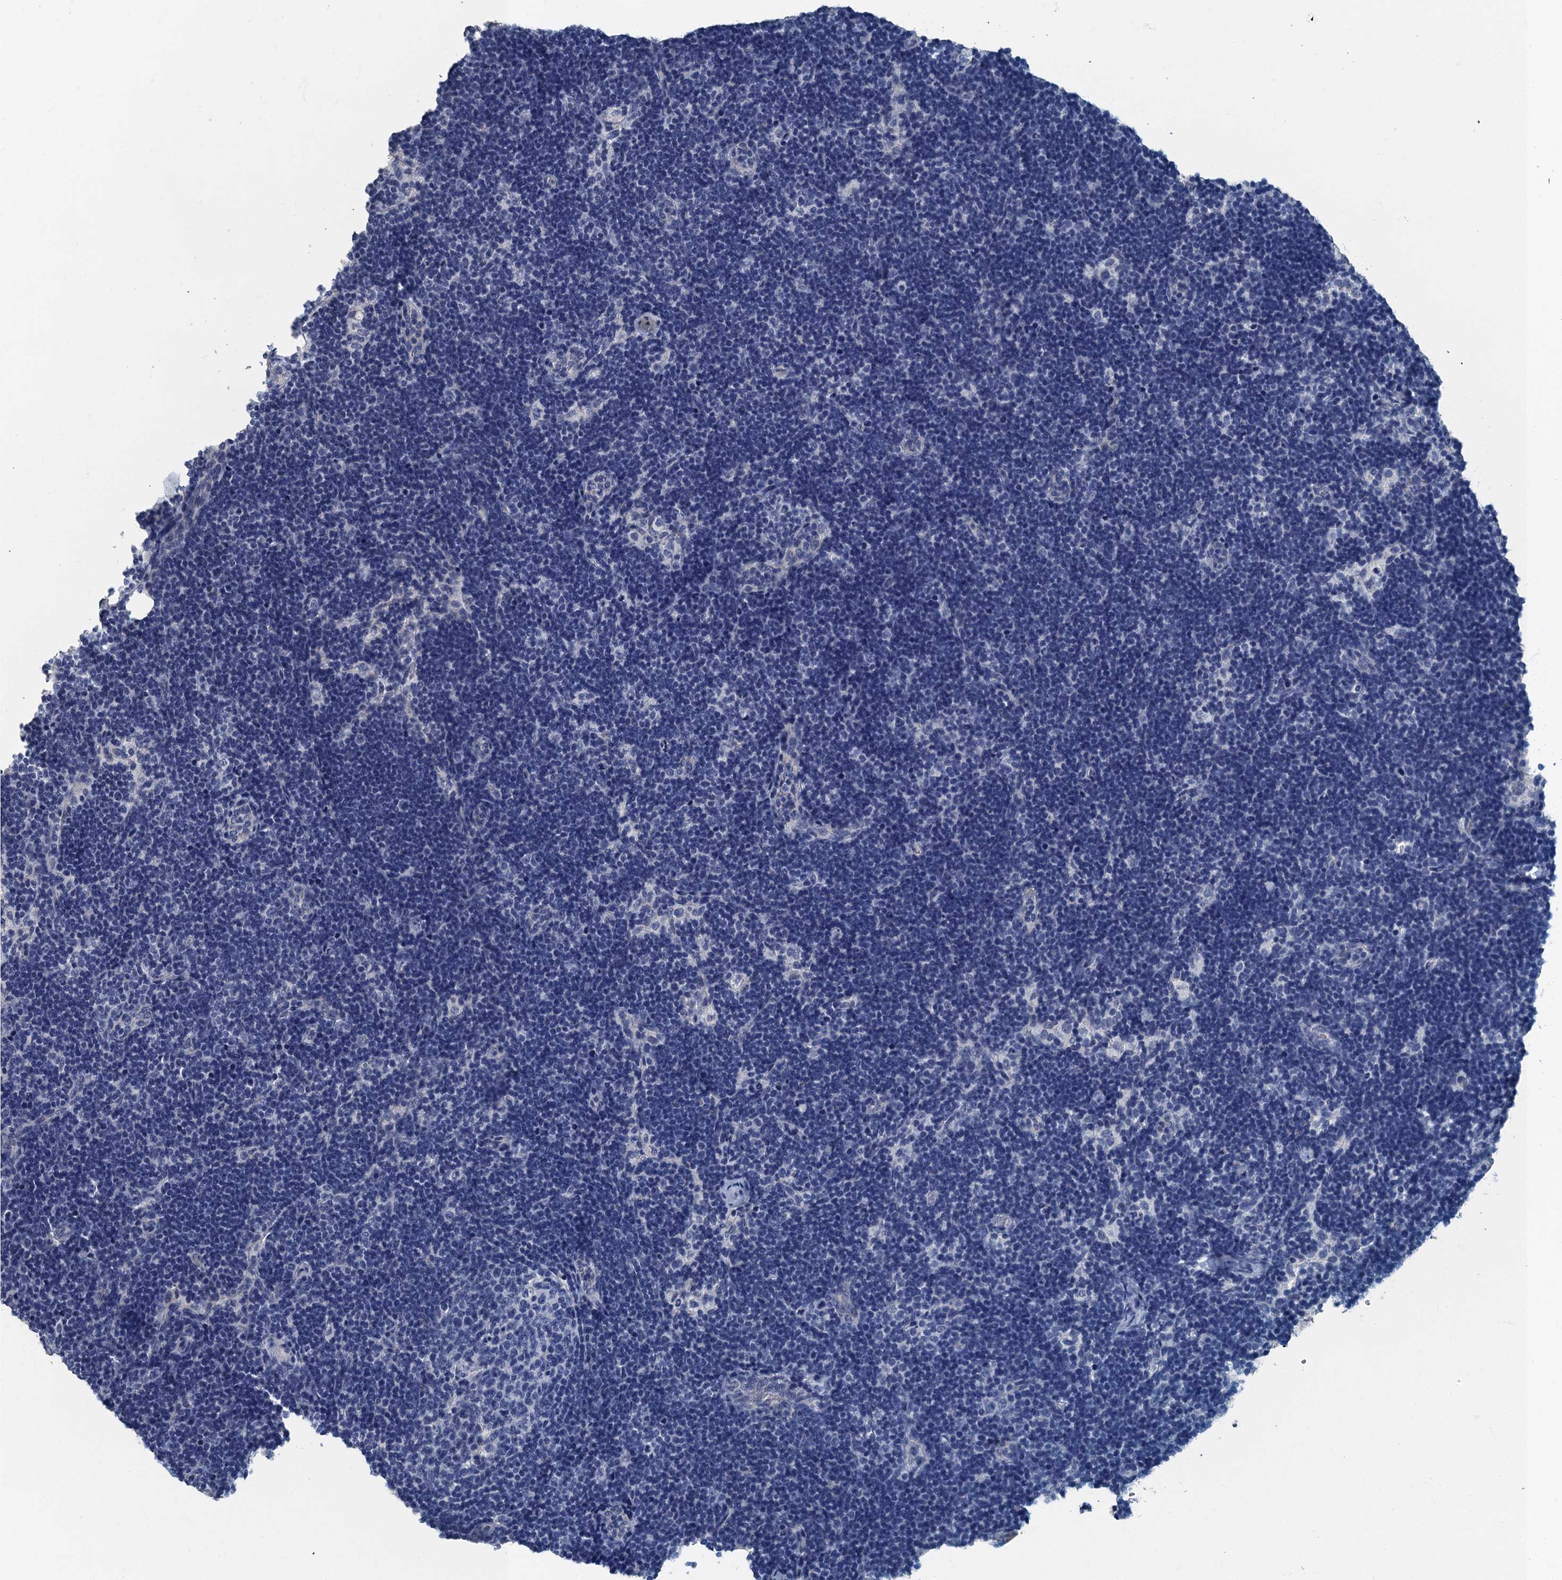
{"staining": {"intensity": "negative", "quantity": "none", "location": "none"}, "tissue": "lymph node", "cell_type": "Germinal center cells", "image_type": "normal", "snomed": [{"axis": "morphology", "description": "Normal tissue, NOS"}, {"axis": "topography", "description": "Lymph node"}], "caption": "Lymph node stained for a protein using immunohistochemistry (IHC) demonstrates no staining germinal center cells.", "gene": "GADL1", "patient": {"sex": "female", "age": 22}}